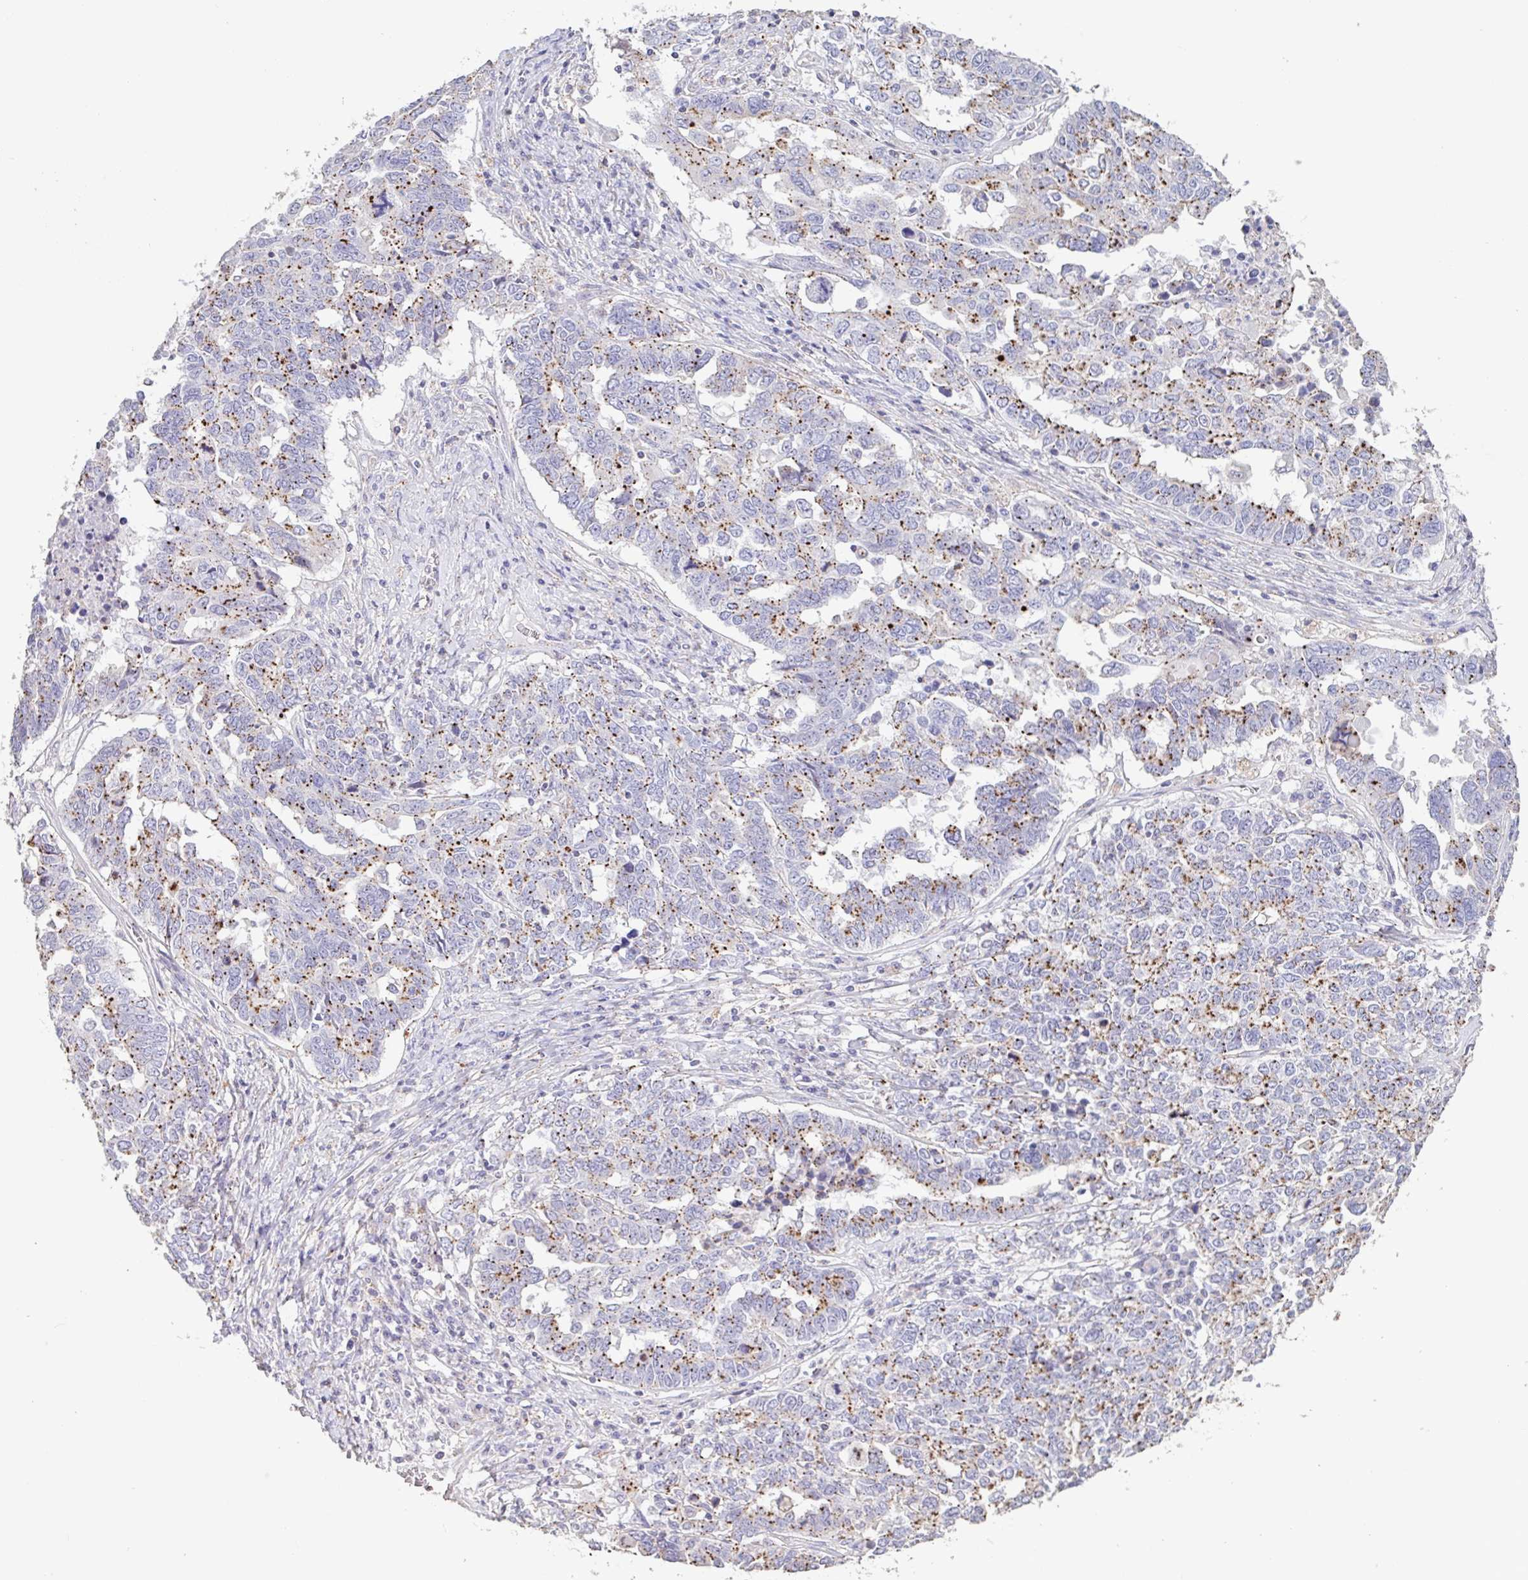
{"staining": {"intensity": "moderate", "quantity": ">75%", "location": "cytoplasmic/membranous"}, "tissue": "ovarian cancer", "cell_type": "Tumor cells", "image_type": "cancer", "snomed": [{"axis": "morphology", "description": "Carcinoma, endometroid"}, {"axis": "topography", "description": "Ovary"}], "caption": "The micrograph demonstrates staining of ovarian cancer (endometroid carcinoma), revealing moderate cytoplasmic/membranous protein expression (brown color) within tumor cells. Using DAB (3,3'-diaminobenzidine) (brown) and hematoxylin (blue) stains, captured at high magnification using brightfield microscopy.", "gene": "CHMP5", "patient": {"sex": "female", "age": 62}}